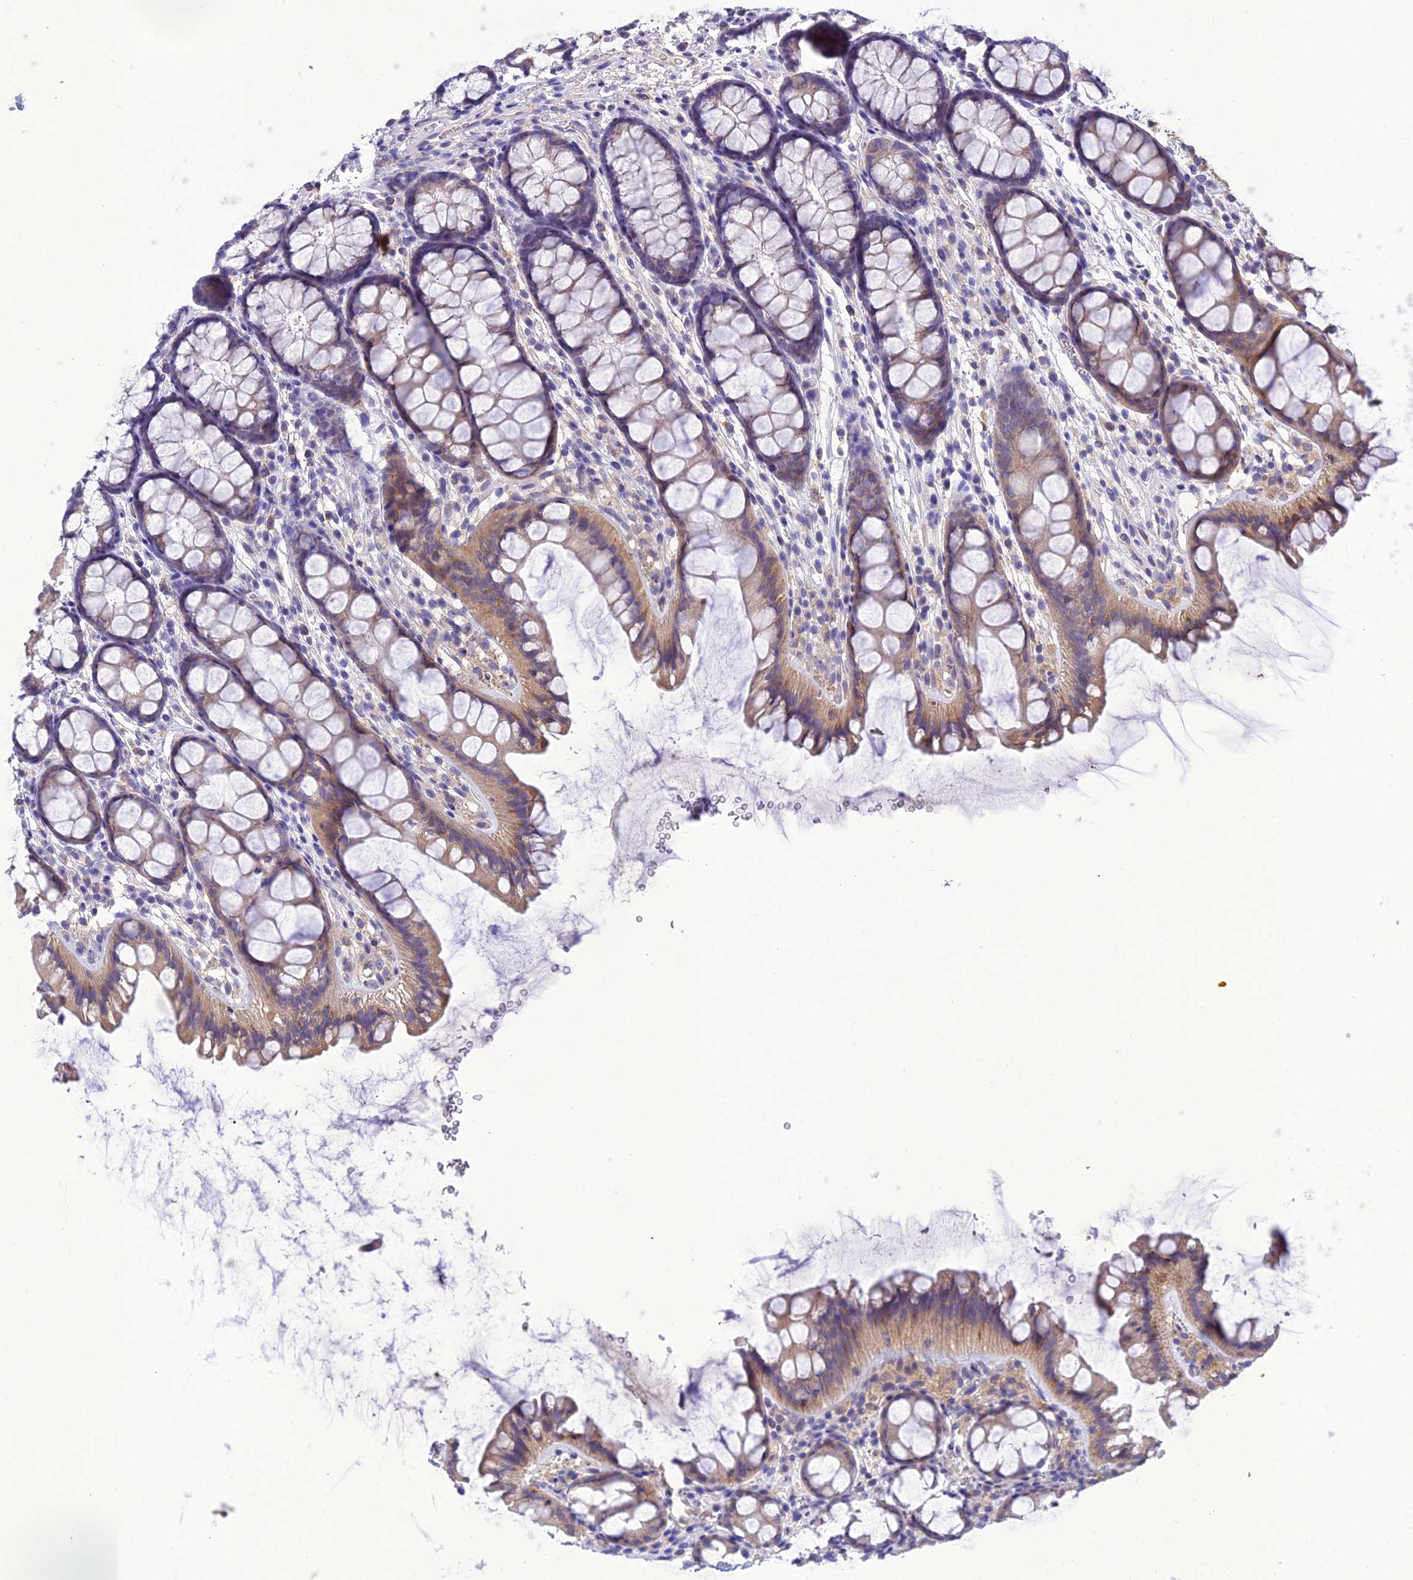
{"staining": {"intensity": "negative", "quantity": "none", "location": "none"}, "tissue": "colon", "cell_type": "Endothelial cells", "image_type": "normal", "snomed": [{"axis": "morphology", "description": "Normal tissue, NOS"}, {"axis": "topography", "description": "Colon"}], "caption": "This is an immunohistochemistry photomicrograph of benign human colon. There is no expression in endothelial cells.", "gene": "SNX24", "patient": {"sex": "female", "age": 82}}